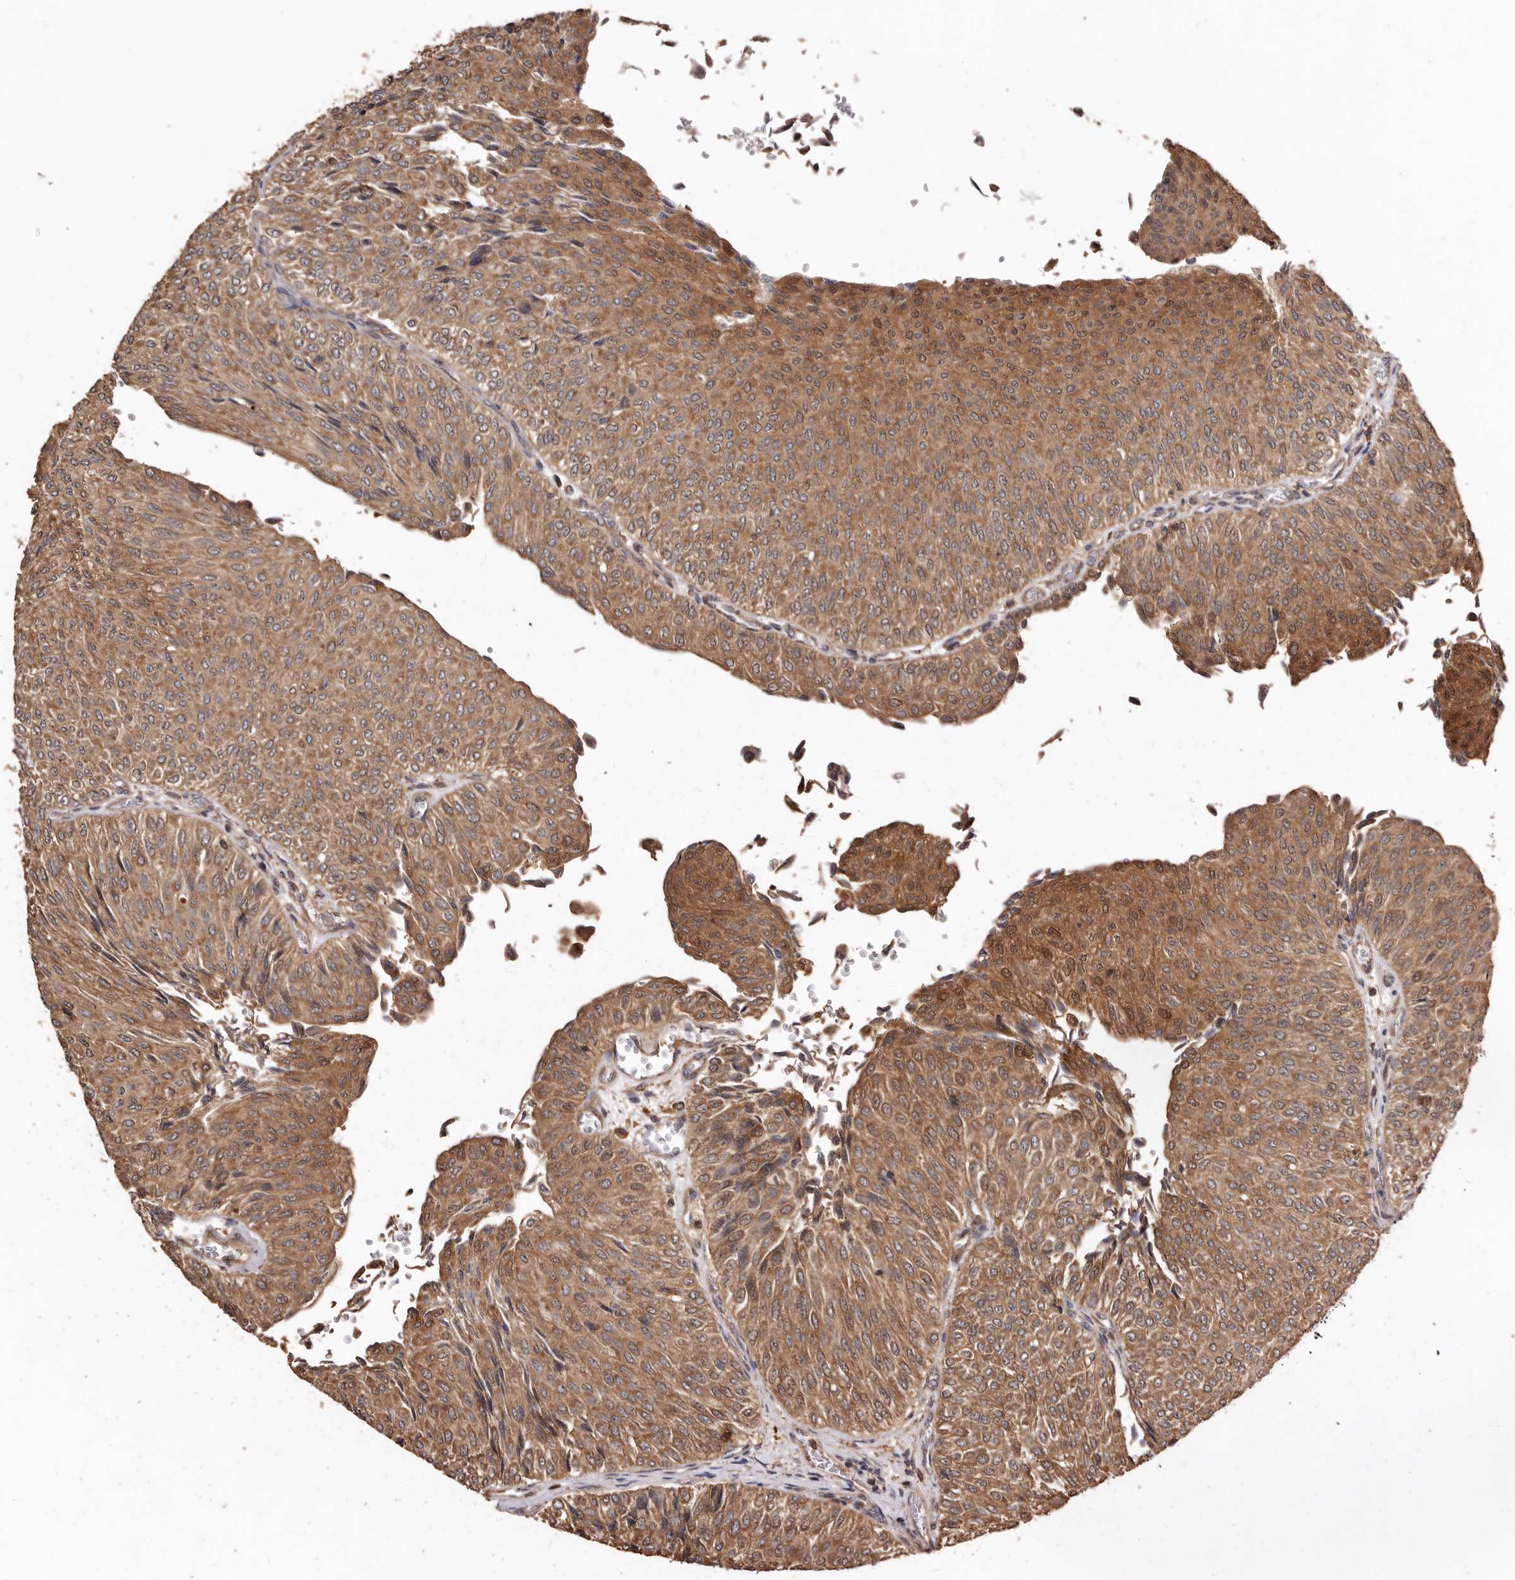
{"staining": {"intensity": "moderate", "quantity": ">75%", "location": "cytoplasmic/membranous"}, "tissue": "urothelial cancer", "cell_type": "Tumor cells", "image_type": "cancer", "snomed": [{"axis": "morphology", "description": "Urothelial carcinoma, Low grade"}, {"axis": "topography", "description": "Urinary bladder"}], "caption": "A high-resolution histopathology image shows immunohistochemistry staining of urothelial cancer, which displays moderate cytoplasmic/membranous positivity in about >75% of tumor cells.", "gene": "COQ8B", "patient": {"sex": "male", "age": 78}}